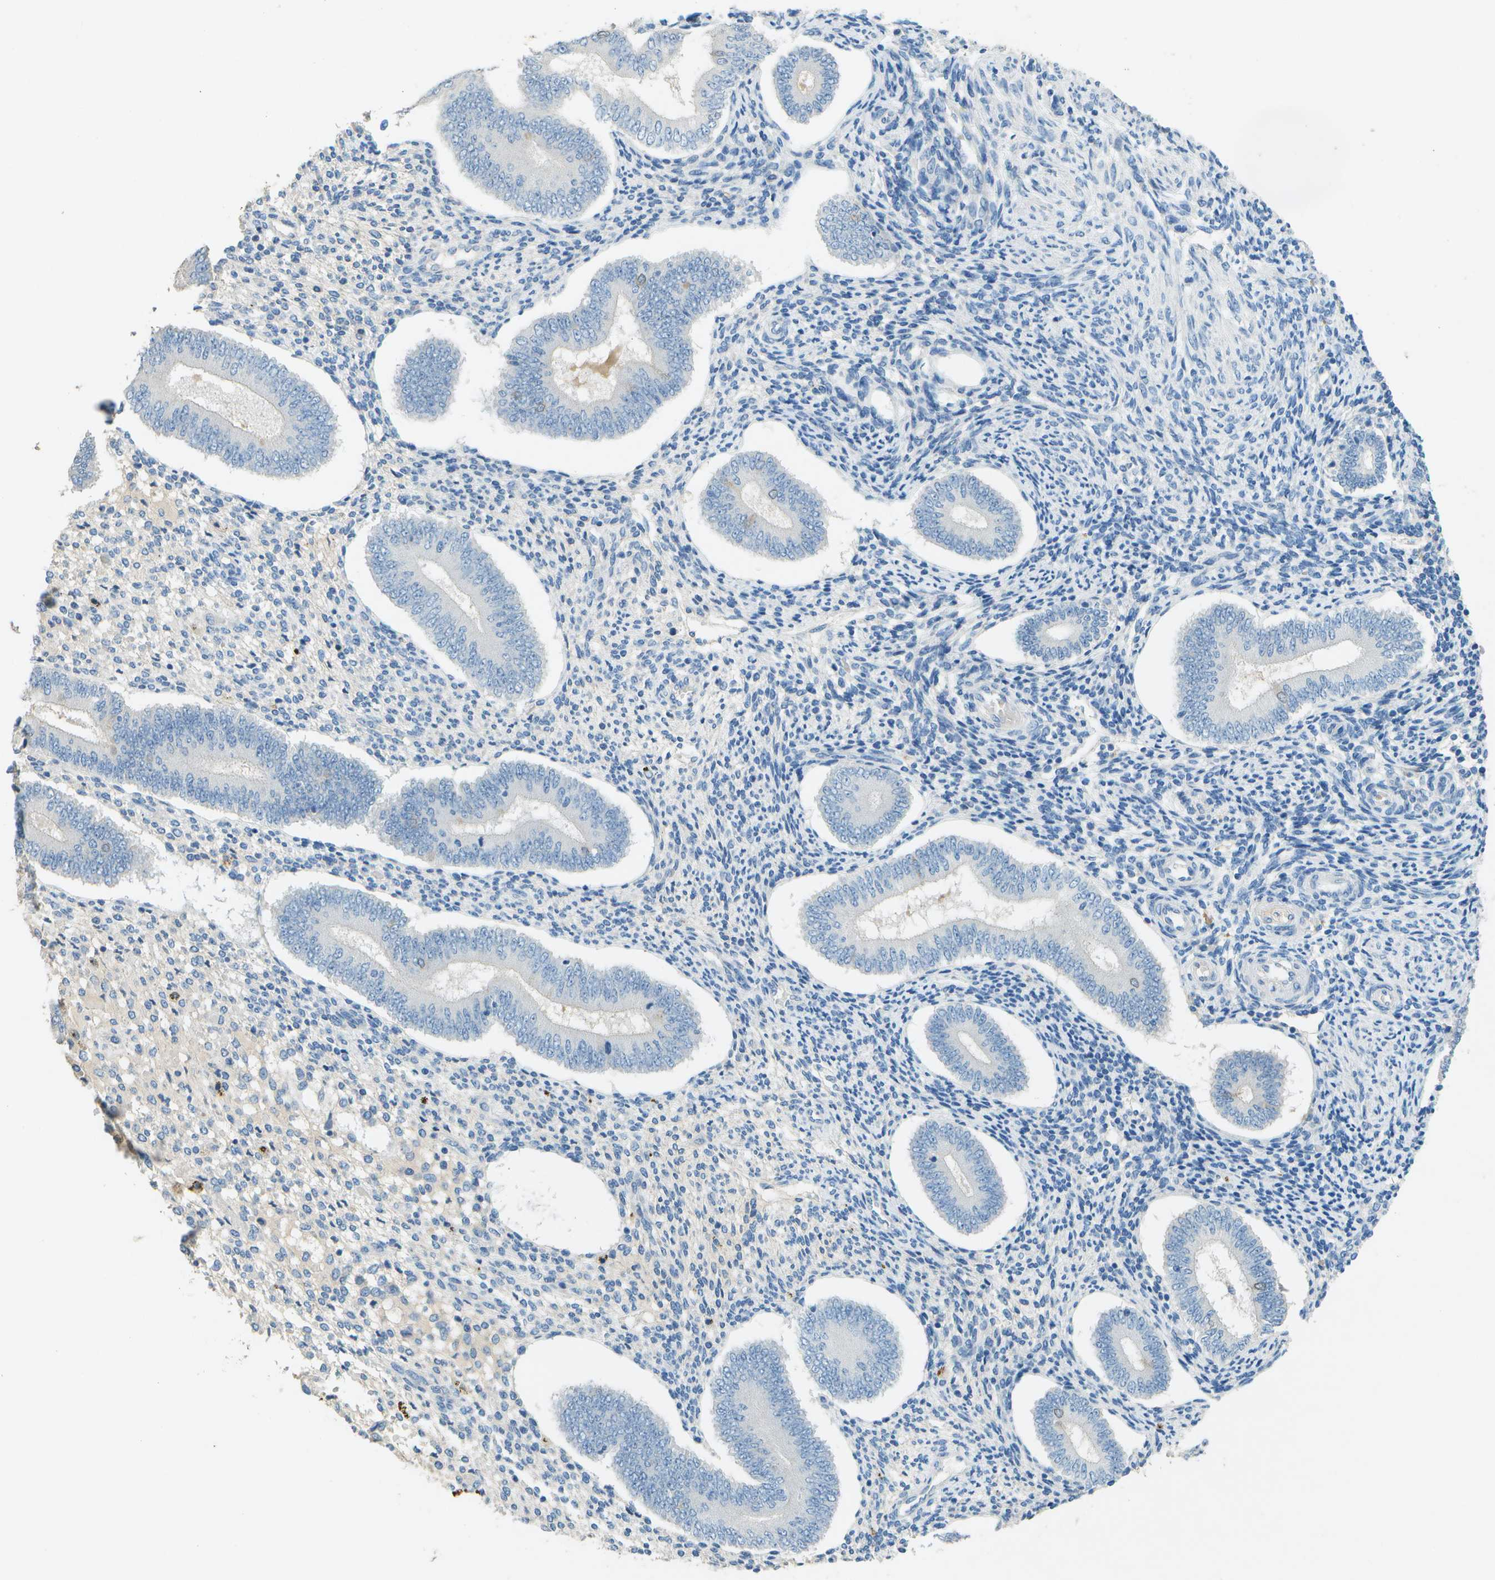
{"staining": {"intensity": "negative", "quantity": "none", "location": "none"}, "tissue": "endometrium", "cell_type": "Cells in endometrial stroma", "image_type": "normal", "snomed": [{"axis": "morphology", "description": "Normal tissue, NOS"}, {"axis": "topography", "description": "Endometrium"}], "caption": "This image is of benign endometrium stained with immunohistochemistry (IHC) to label a protein in brown with the nuclei are counter-stained blue. There is no expression in cells in endometrial stroma.", "gene": "LGI2", "patient": {"sex": "female", "age": 42}}